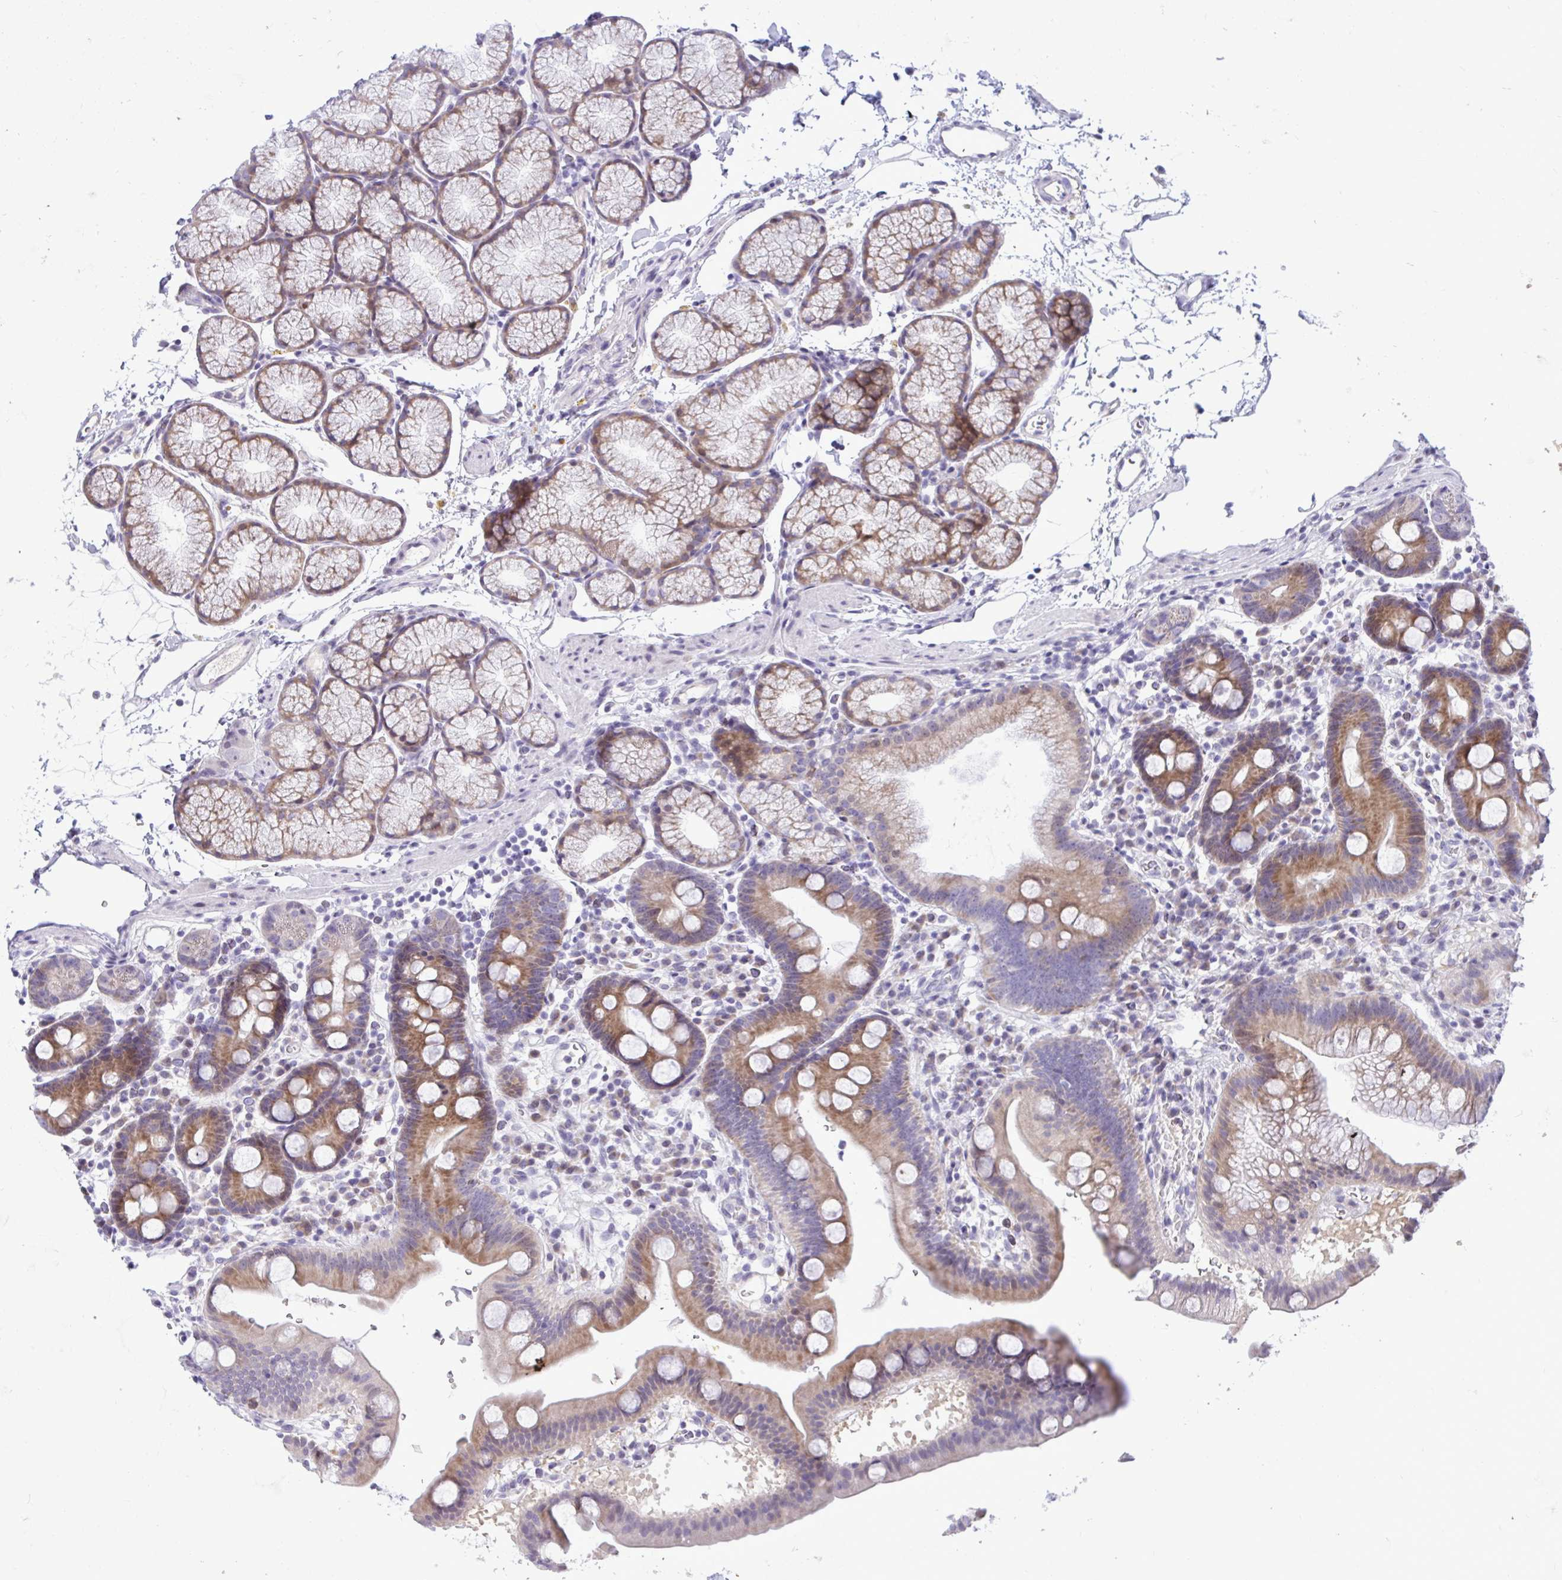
{"staining": {"intensity": "moderate", "quantity": "25%-75%", "location": "cytoplasmic/membranous"}, "tissue": "duodenum", "cell_type": "Glandular cells", "image_type": "normal", "snomed": [{"axis": "morphology", "description": "Normal tissue, NOS"}, {"axis": "topography", "description": "Duodenum"}], "caption": "Unremarkable duodenum reveals moderate cytoplasmic/membranous staining in about 25%-75% of glandular cells The protein of interest is shown in brown color, while the nuclei are stained blue..", "gene": "EPOP", "patient": {"sex": "male", "age": 59}}